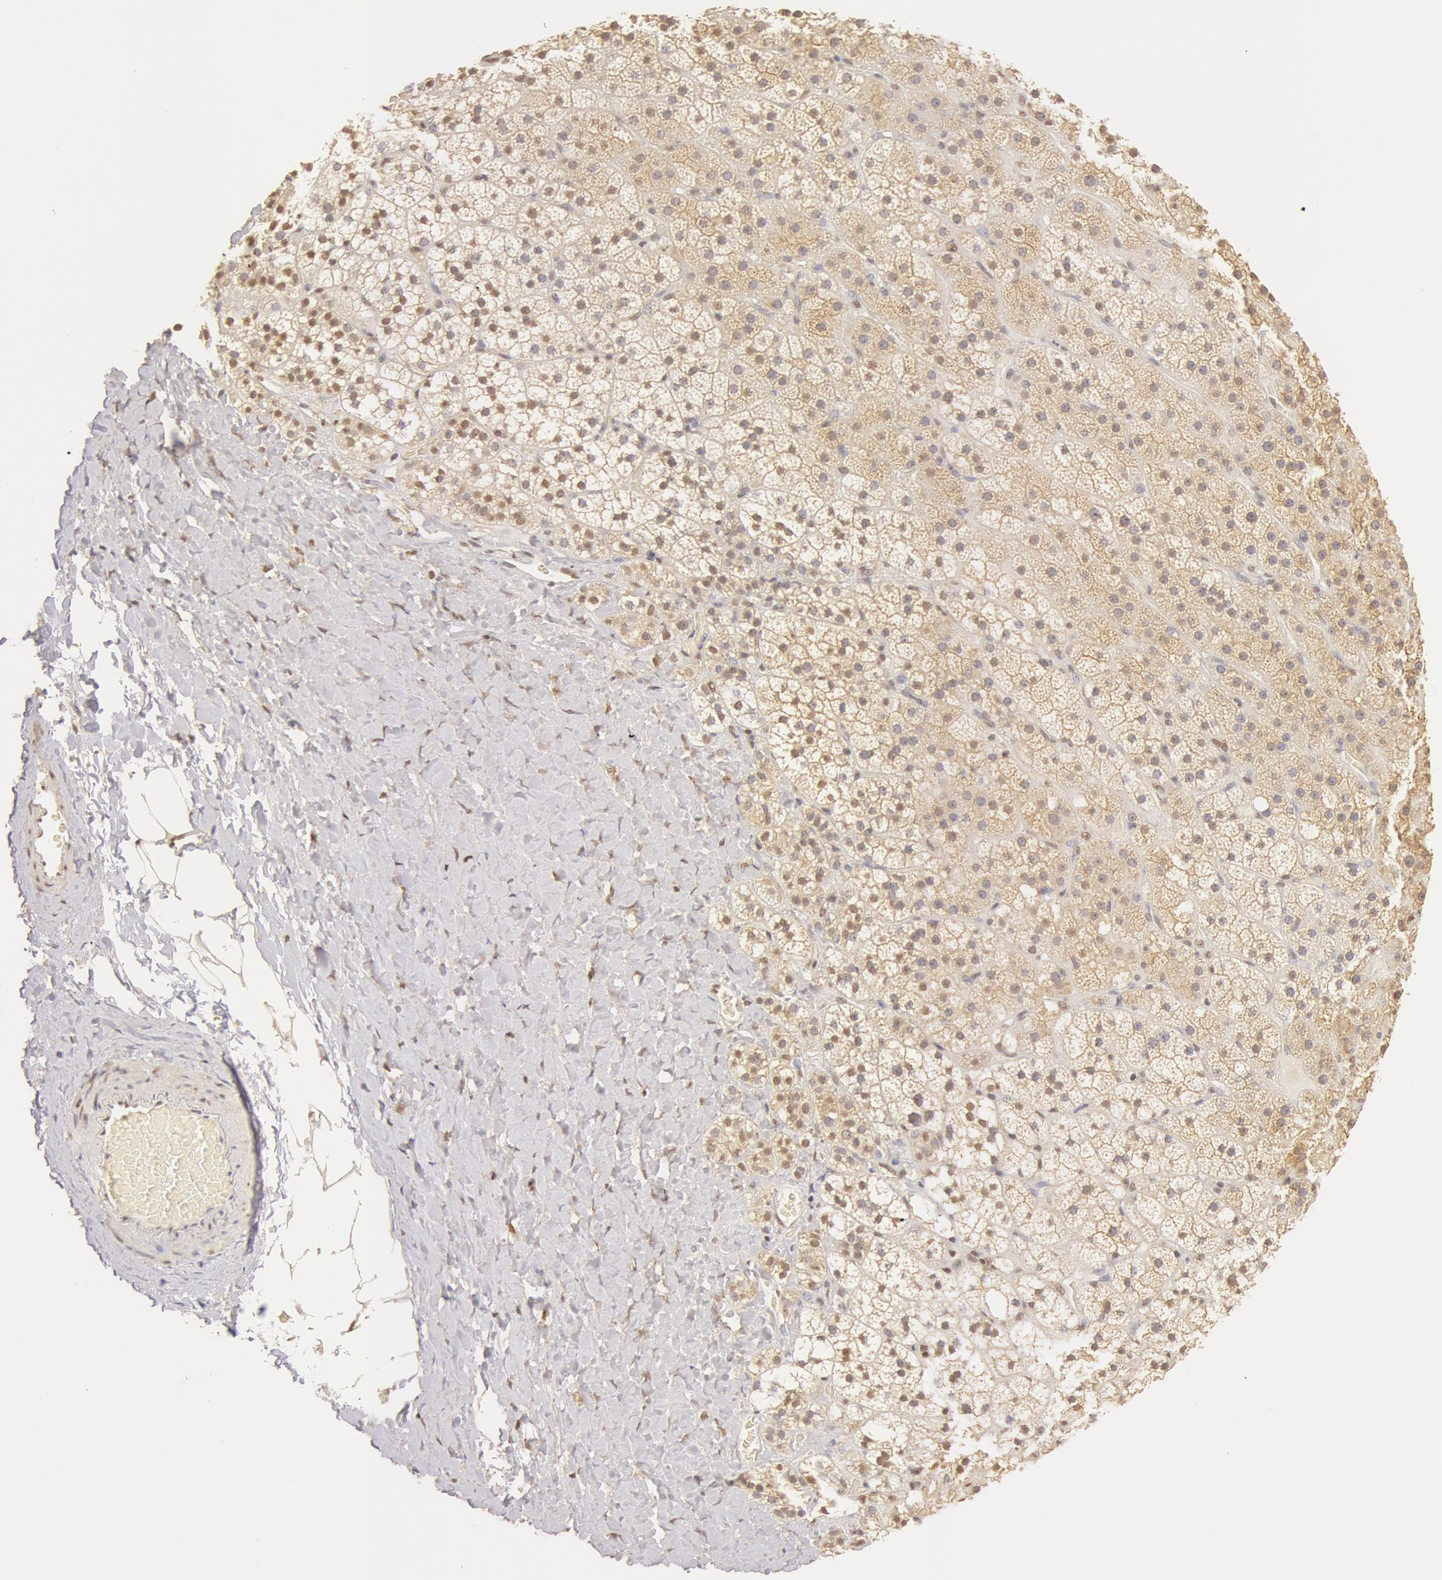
{"staining": {"intensity": "moderate", "quantity": ">75%", "location": "cytoplasmic/membranous,nuclear"}, "tissue": "adrenal gland", "cell_type": "Glandular cells", "image_type": "normal", "snomed": [{"axis": "morphology", "description": "Normal tissue, NOS"}, {"axis": "topography", "description": "Adrenal gland"}], "caption": "Moderate cytoplasmic/membranous,nuclear expression for a protein is seen in about >75% of glandular cells of normal adrenal gland using immunohistochemistry.", "gene": "SNRNP70", "patient": {"sex": "male", "age": 53}}